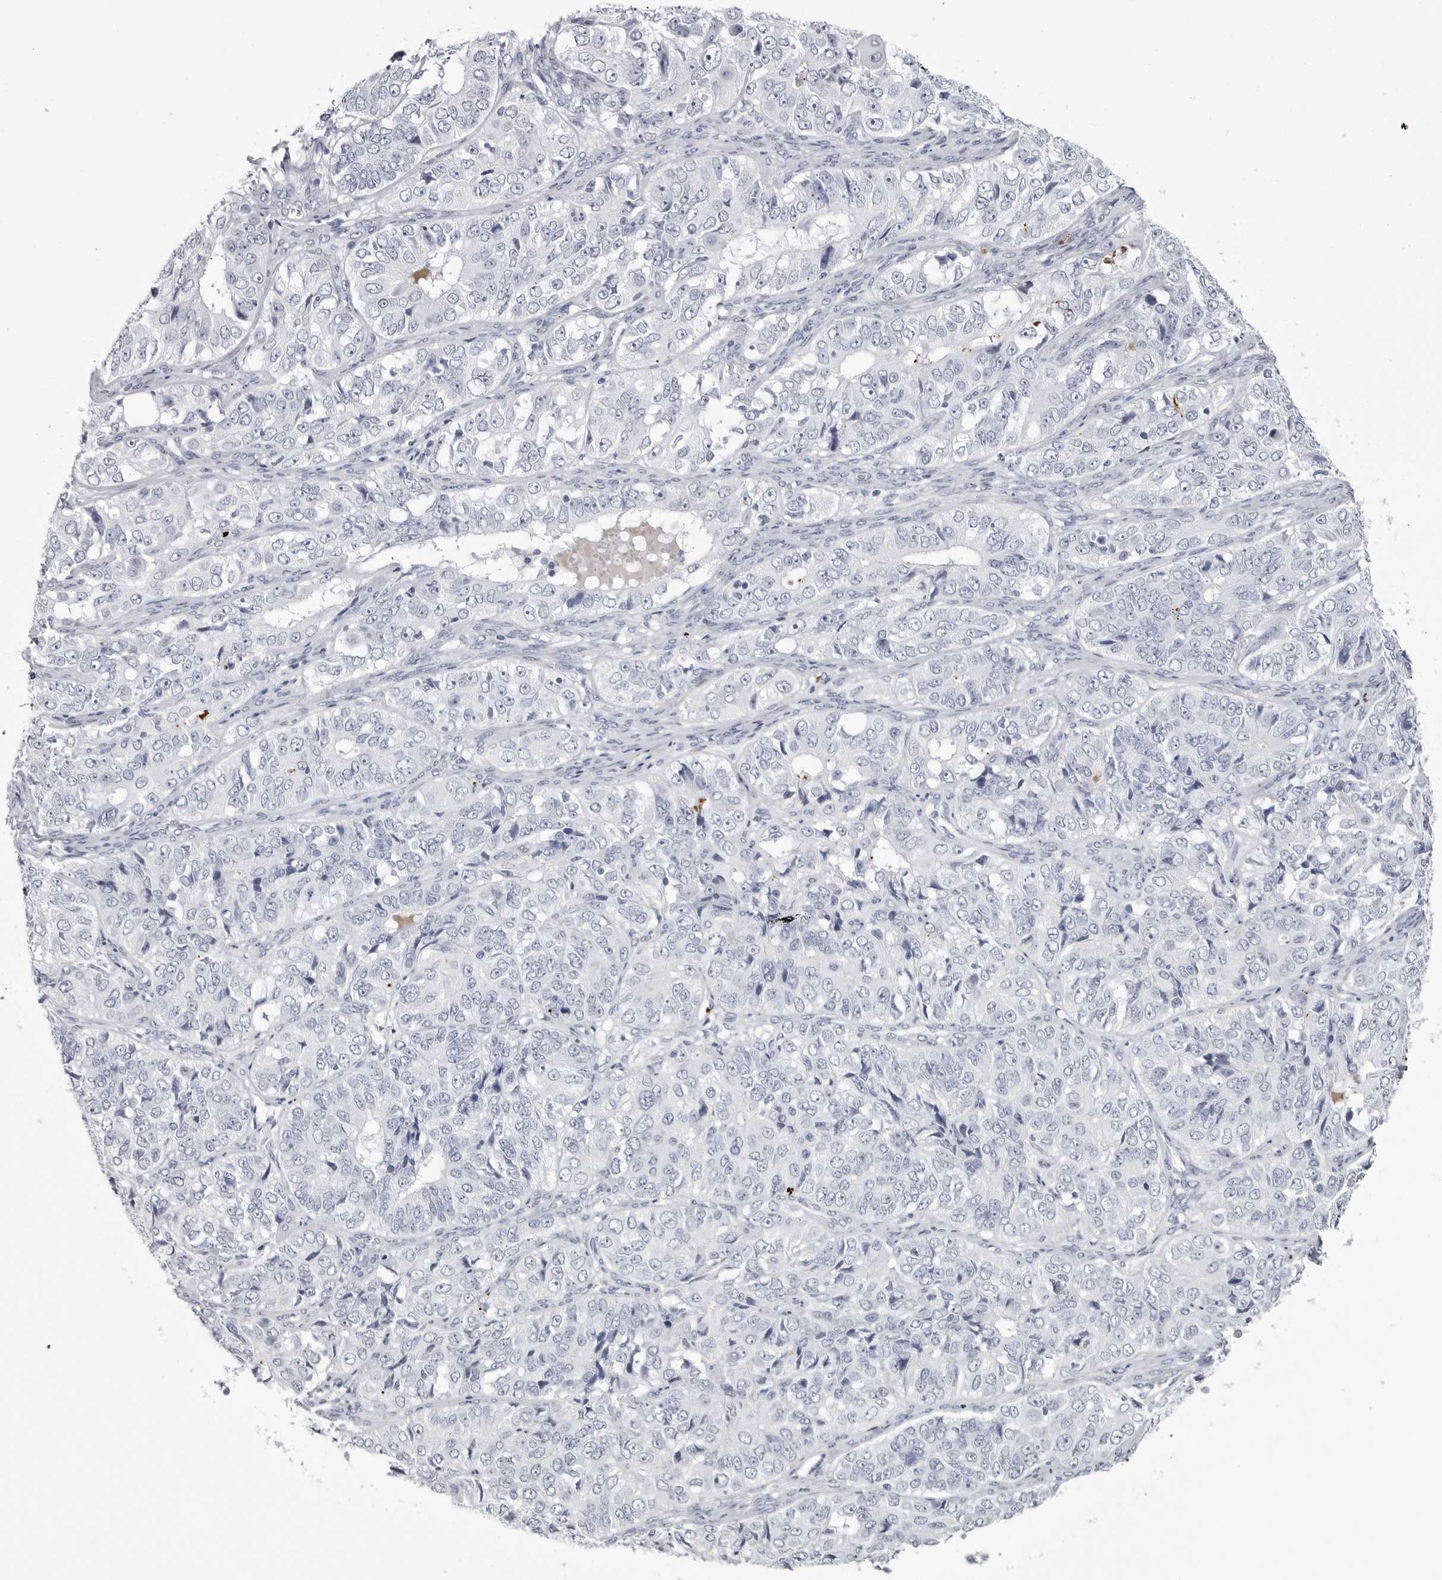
{"staining": {"intensity": "negative", "quantity": "none", "location": "none"}, "tissue": "ovarian cancer", "cell_type": "Tumor cells", "image_type": "cancer", "snomed": [{"axis": "morphology", "description": "Carcinoma, endometroid"}, {"axis": "topography", "description": "Ovary"}], "caption": "This micrograph is of endometroid carcinoma (ovarian) stained with immunohistochemistry to label a protein in brown with the nuclei are counter-stained blue. There is no positivity in tumor cells. (Stains: DAB (3,3'-diaminobenzidine) immunohistochemistry (IHC) with hematoxylin counter stain, Microscopy: brightfield microscopy at high magnification).", "gene": "COL26A1", "patient": {"sex": "female", "age": 51}}